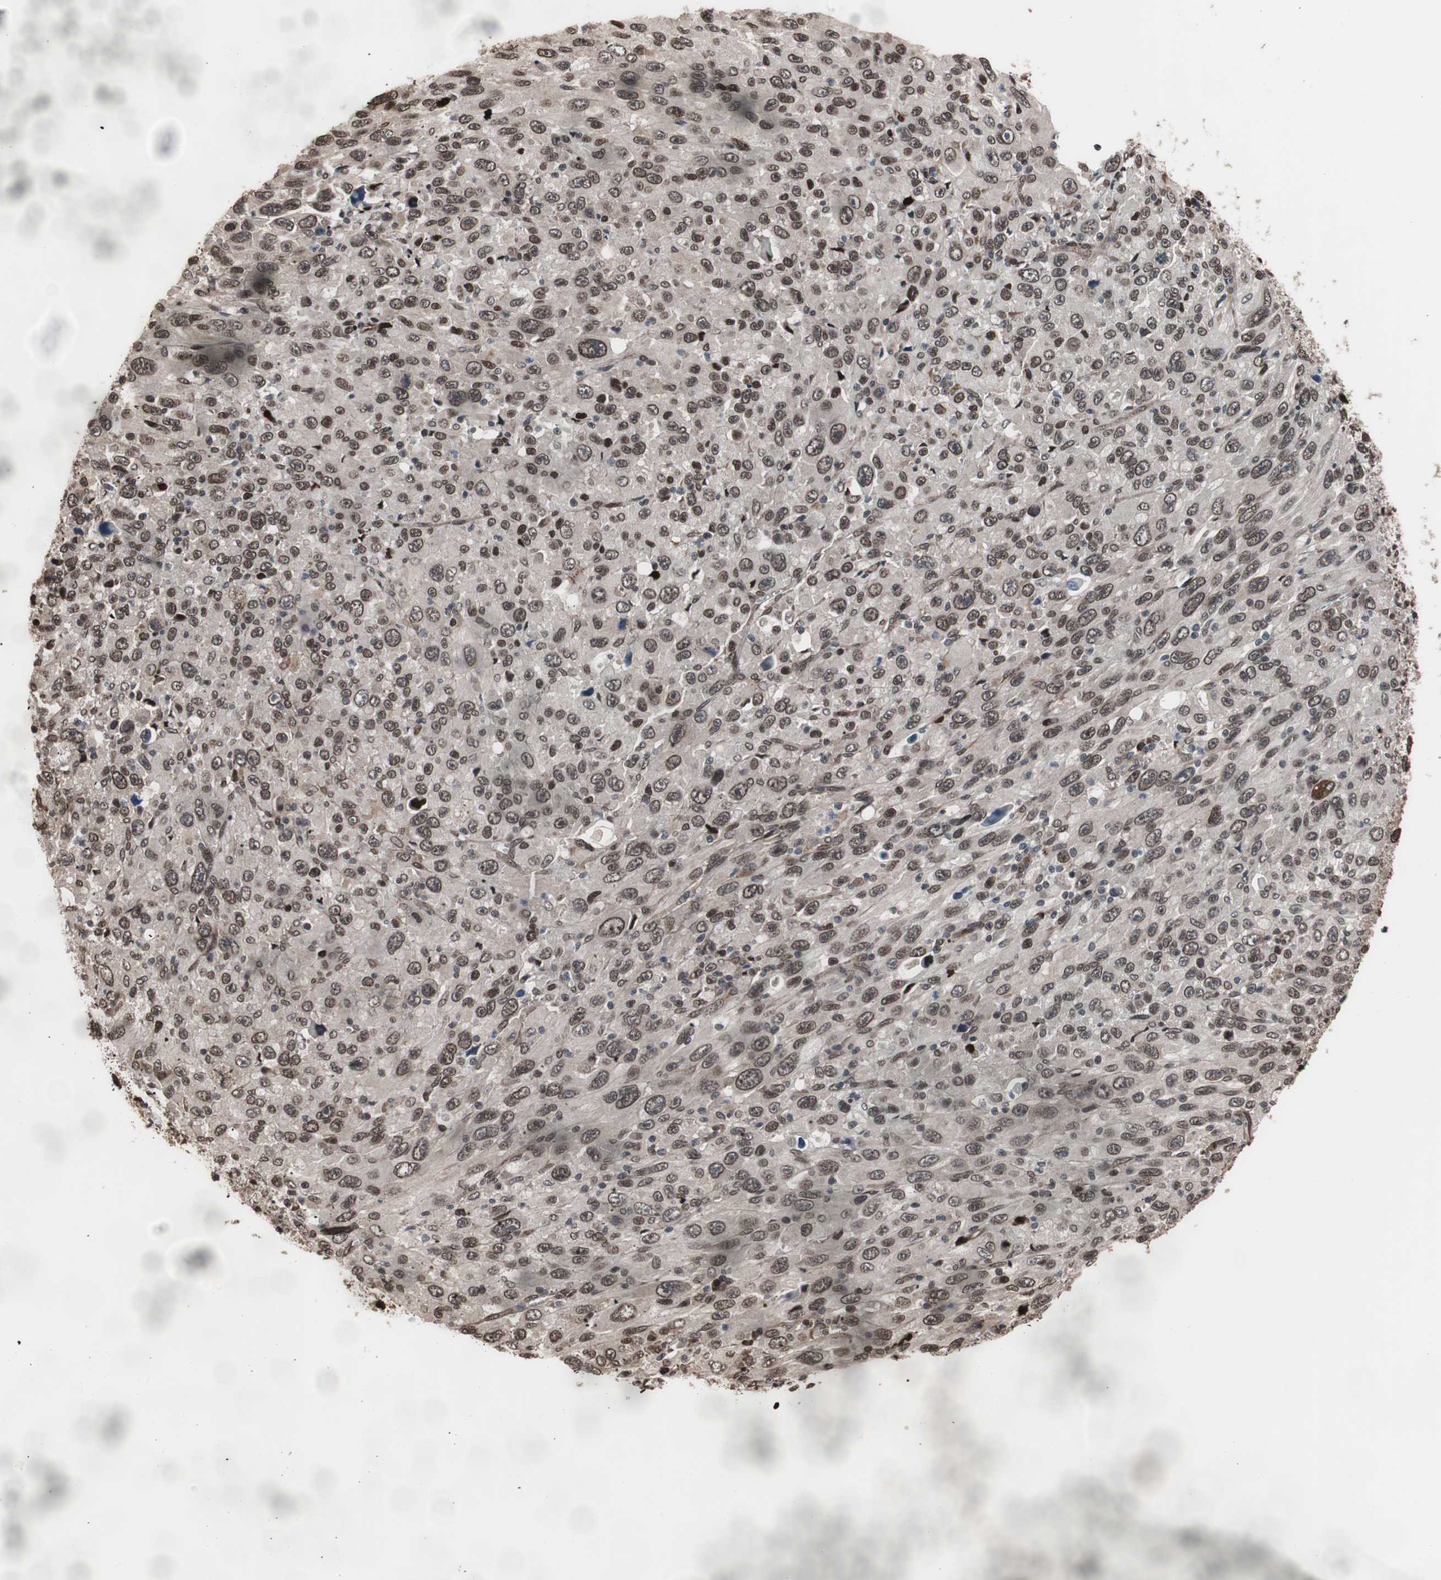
{"staining": {"intensity": "moderate", "quantity": ">75%", "location": "nuclear"}, "tissue": "melanoma", "cell_type": "Tumor cells", "image_type": "cancer", "snomed": [{"axis": "morphology", "description": "Malignant melanoma, Metastatic site"}, {"axis": "topography", "description": "Skin"}], "caption": "IHC histopathology image of neoplastic tissue: malignant melanoma (metastatic site) stained using immunohistochemistry exhibits medium levels of moderate protein expression localized specifically in the nuclear of tumor cells, appearing as a nuclear brown color.", "gene": "POGZ", "patient": {"sex": "female", "age": 56}}